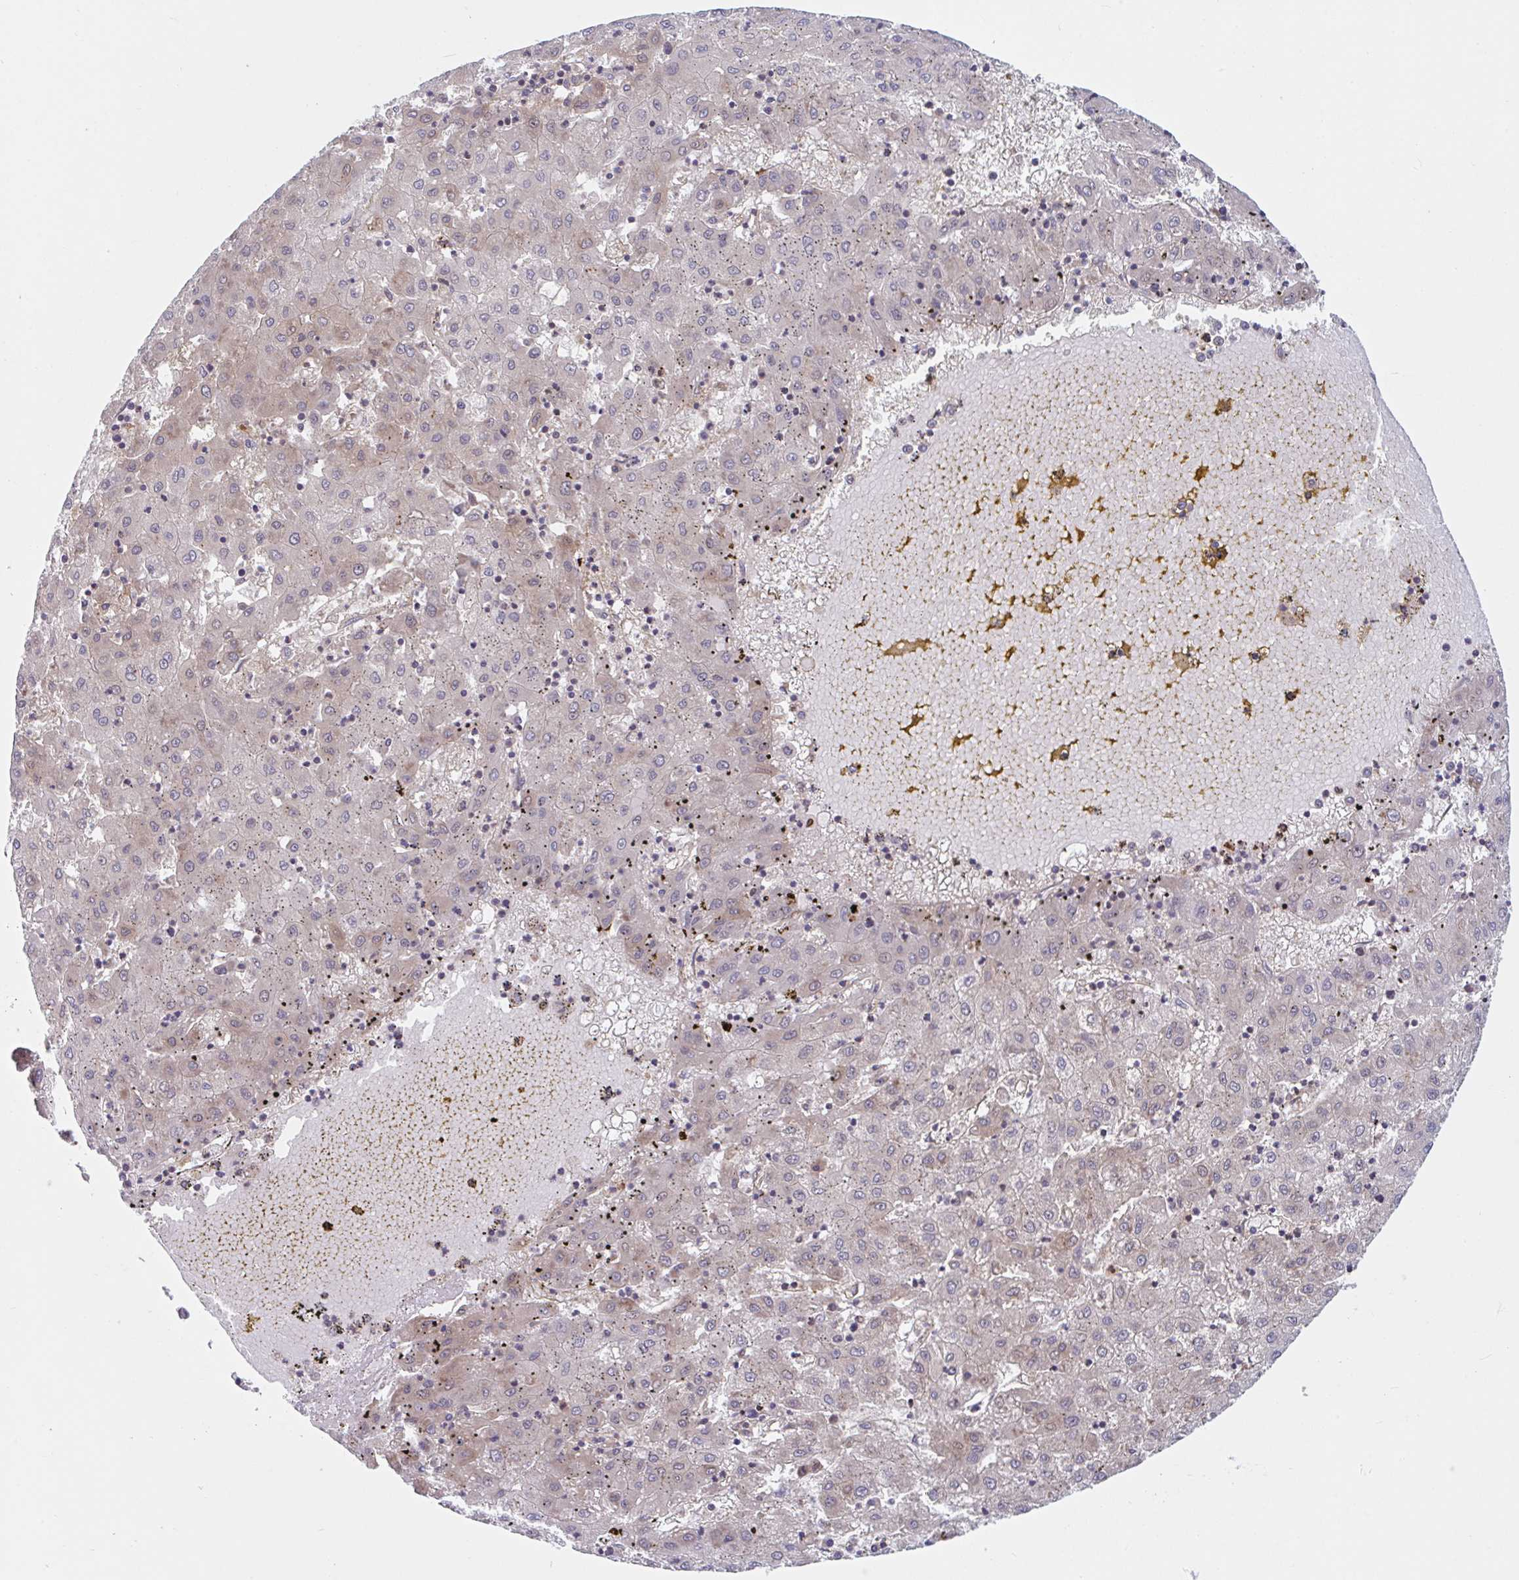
{"staining": {"intensity": "weak", "quantity": "25%-75%", "location": "cytoplasmic/membranous"}, "tissue": "liver cancer", "cell_type": "Tumor cells", "image_type": "cancer", "snomed": [{"axis": "morphology", "description": "Carcinoma, Hepatocellular, NOS"}, {"axis": "topography", "description": "Liver"}], "caption": "There is low levels of weak cytoplasmic/membranous staining in tumor cells of liver cancer, as demonstrated by immunohistochemical staining (brown color).", "gene": "LMNTD2", "patient": {"sex": "male", "age": 72}}